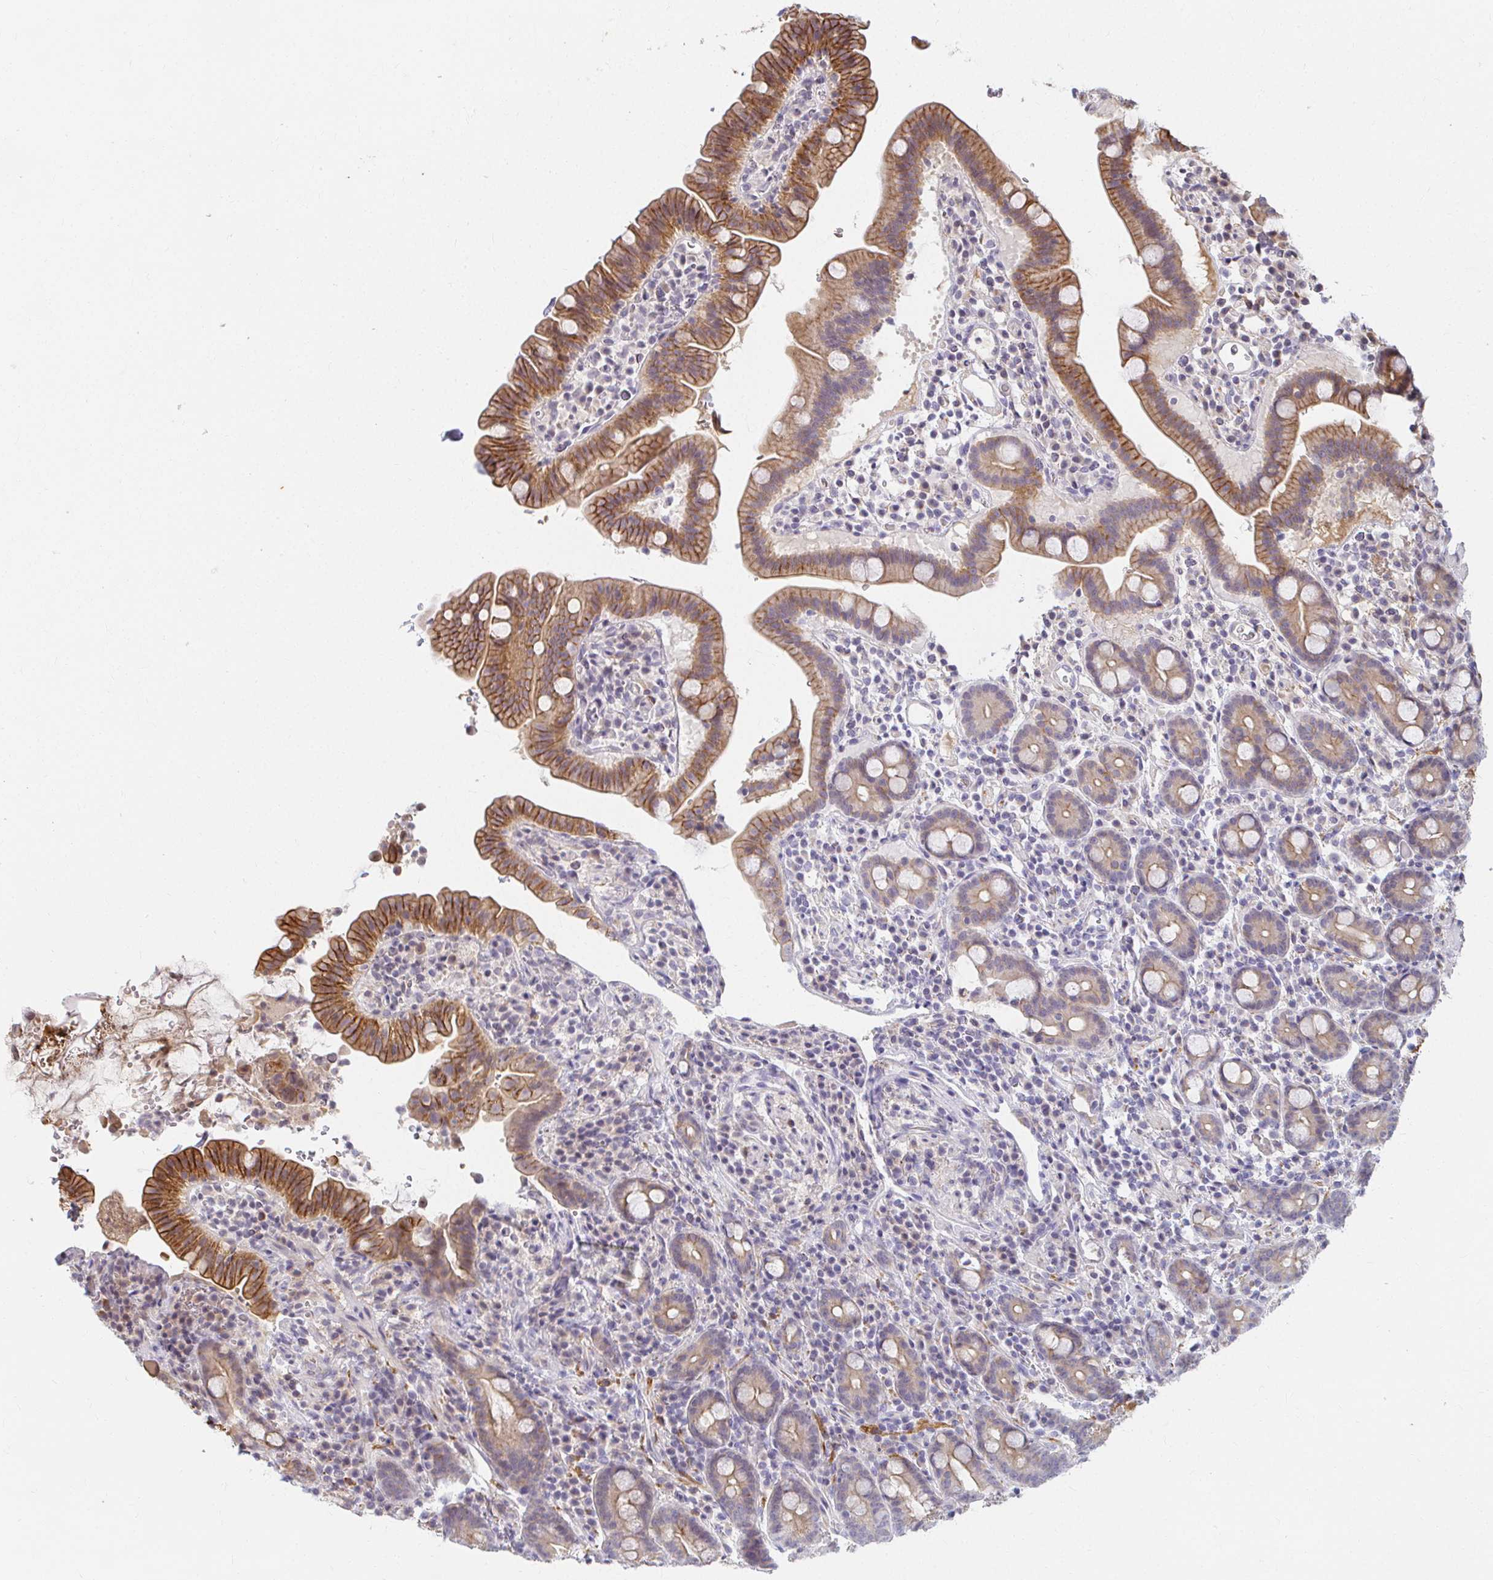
{"staining": {"intensity": "moderate", "quantity": ">75%", "location": "cytoplasmic/membranous"}, "tissue": "small intestine", "cell_type": "Glandular cells", "image_type": "normal", "snomed": [{"axis": "morphology", "description": "Normal tissue, NOS"}, {"axis": "topography", "description": "Small intestine"}], "caption": "Protein positivity by immunohistochemistry (IHC) shows moderate cytoplasmic/membranous positivity in about >75% of glandular cells in normal small intestine. The staining is performed using DAB (3,3'-diaminobenzidine) brown chromogen to label protein expression. The nuclei are counter-stained blue using hematoxylin.", "gene": "ANK3", "patient": {"sex": "male", "age": 26}}